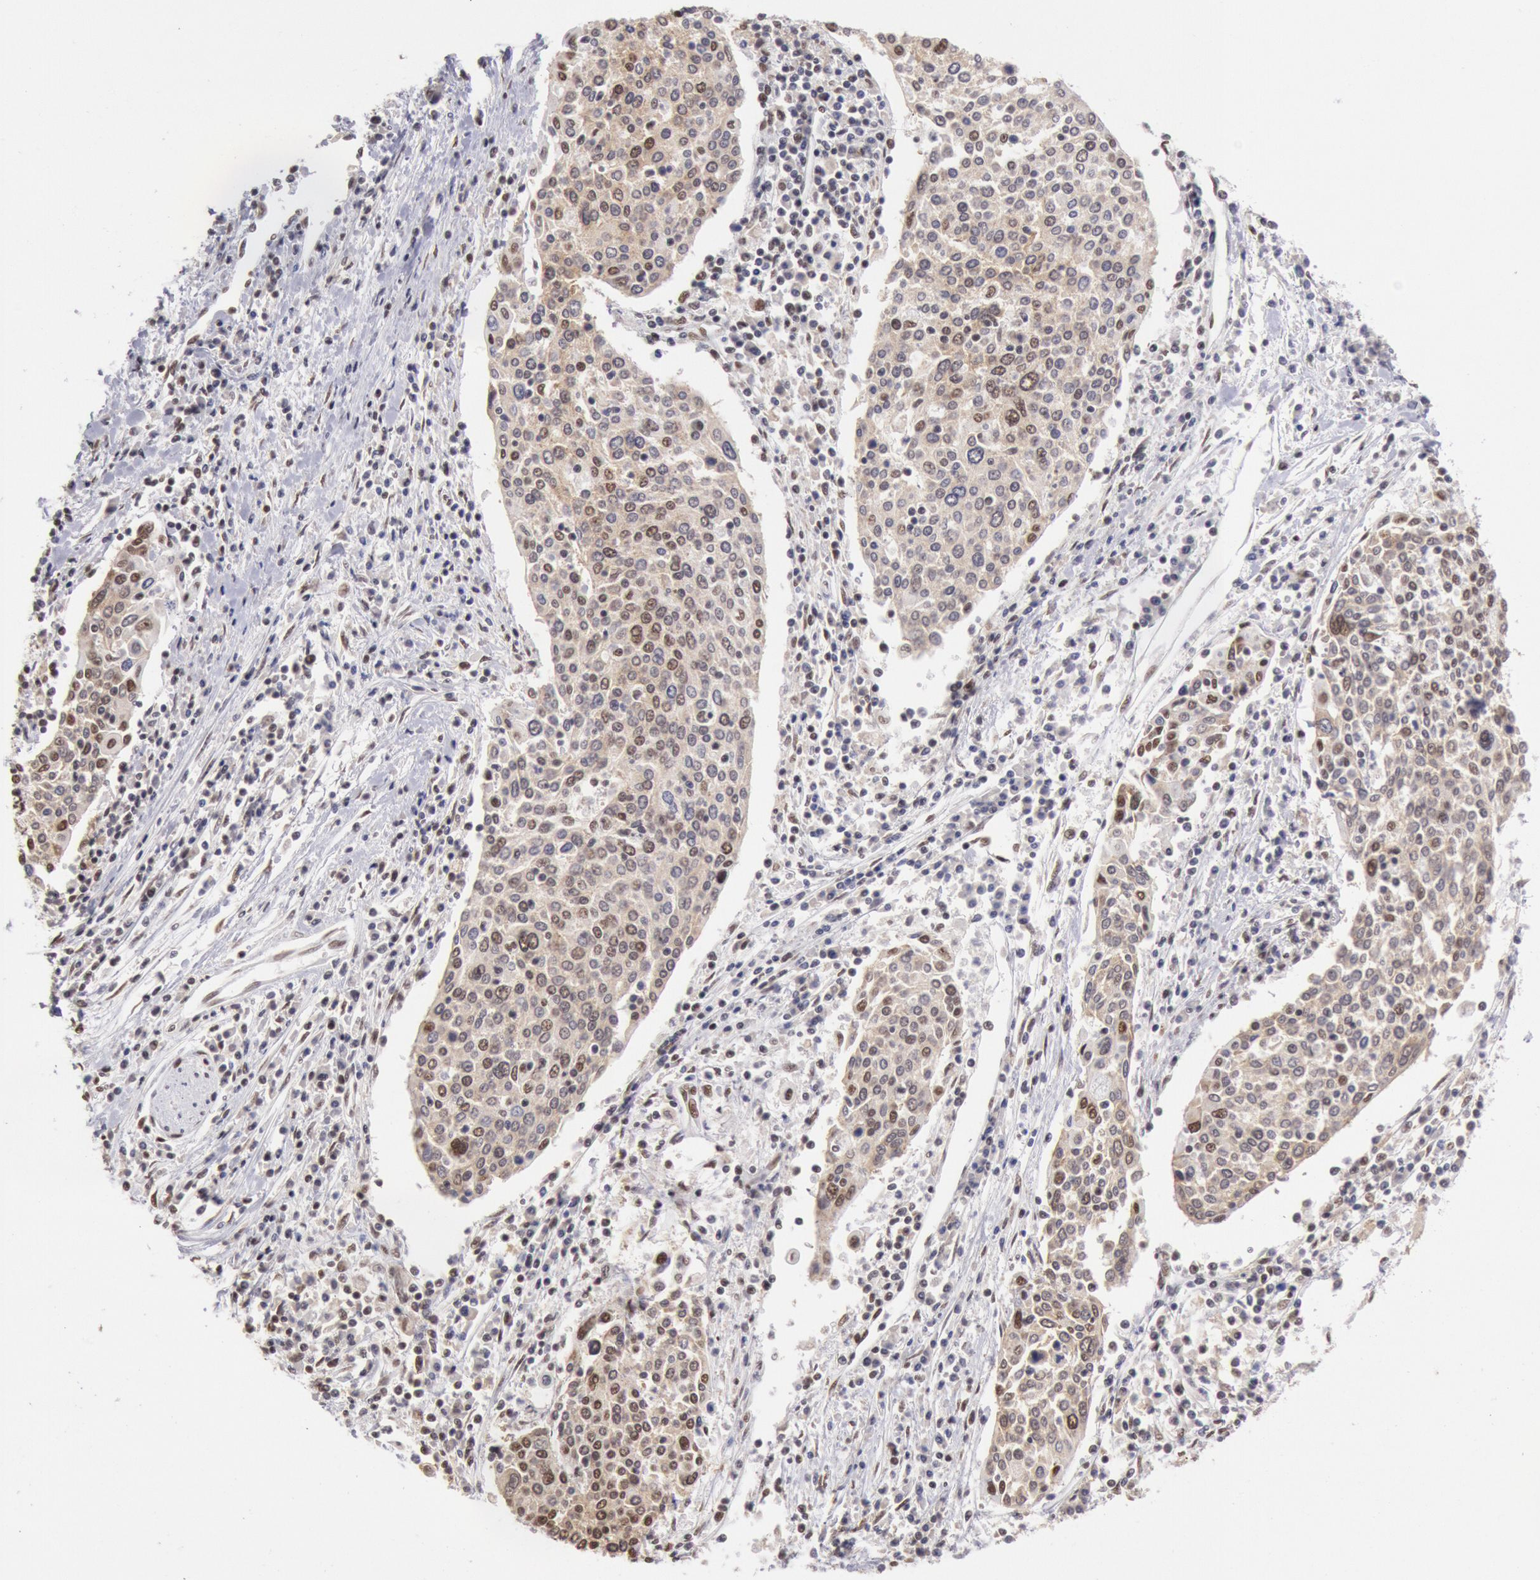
{"staining": {"intensity": "moderate", "quantity": ">75%", "location": "nuclear"}, "tissue": "cervical cancer", "cell_type": "Tumor cells", "image_type": "cancer", "snomed": [{"axis": "morphology", "description": "Squamous cell carcinoma, NOS"}, {"axis": "topography", "description": "Cervix"}], "caption": "Approximately >75% of tumor cells in human squamous cell carcinoma (cervical) exhibit moderate nuclear protein positivity as visualized by brown immunohistochemical staining.", "gene": "SNRPD3", "patient": {"sex": "female", "age": 40}}